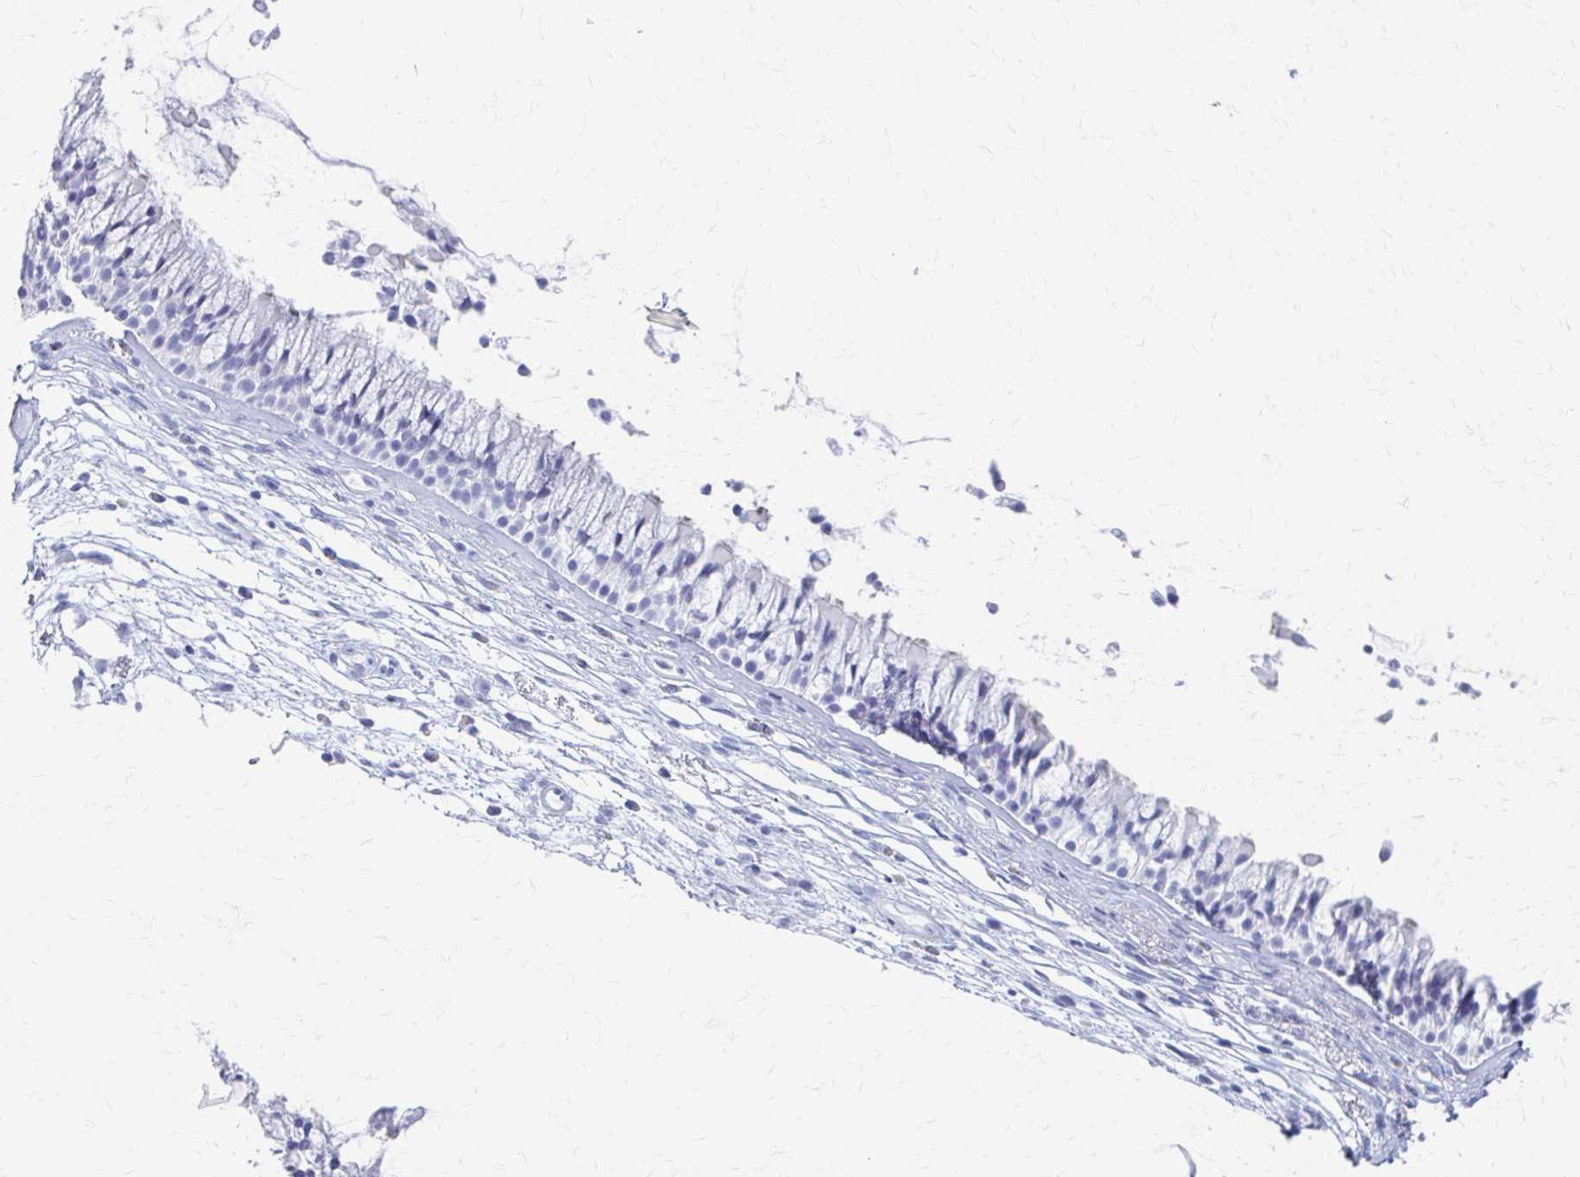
{"staining": {"intensity": "weak", "quantity": "<25%", "location": "cytoplasmic/membranous"}, "tissue": "nasopharynx", "cell_type": "Respiratory epithelial cells", "image_type": "normal", "snomed": [{"axis": "morphology", "description": "Normal tissue, NOS"}, {"axis": "topography", "description": "Nasopharynx"}], "caption": "Immunohistochemistry photomicrograph of benign nasopharynx: nasopharynx stained with DAB displays no significant protein positivity in respiratory epithelial cells.", "gene": "CELF5", "patient": {"sex": "female", "age": 75}}